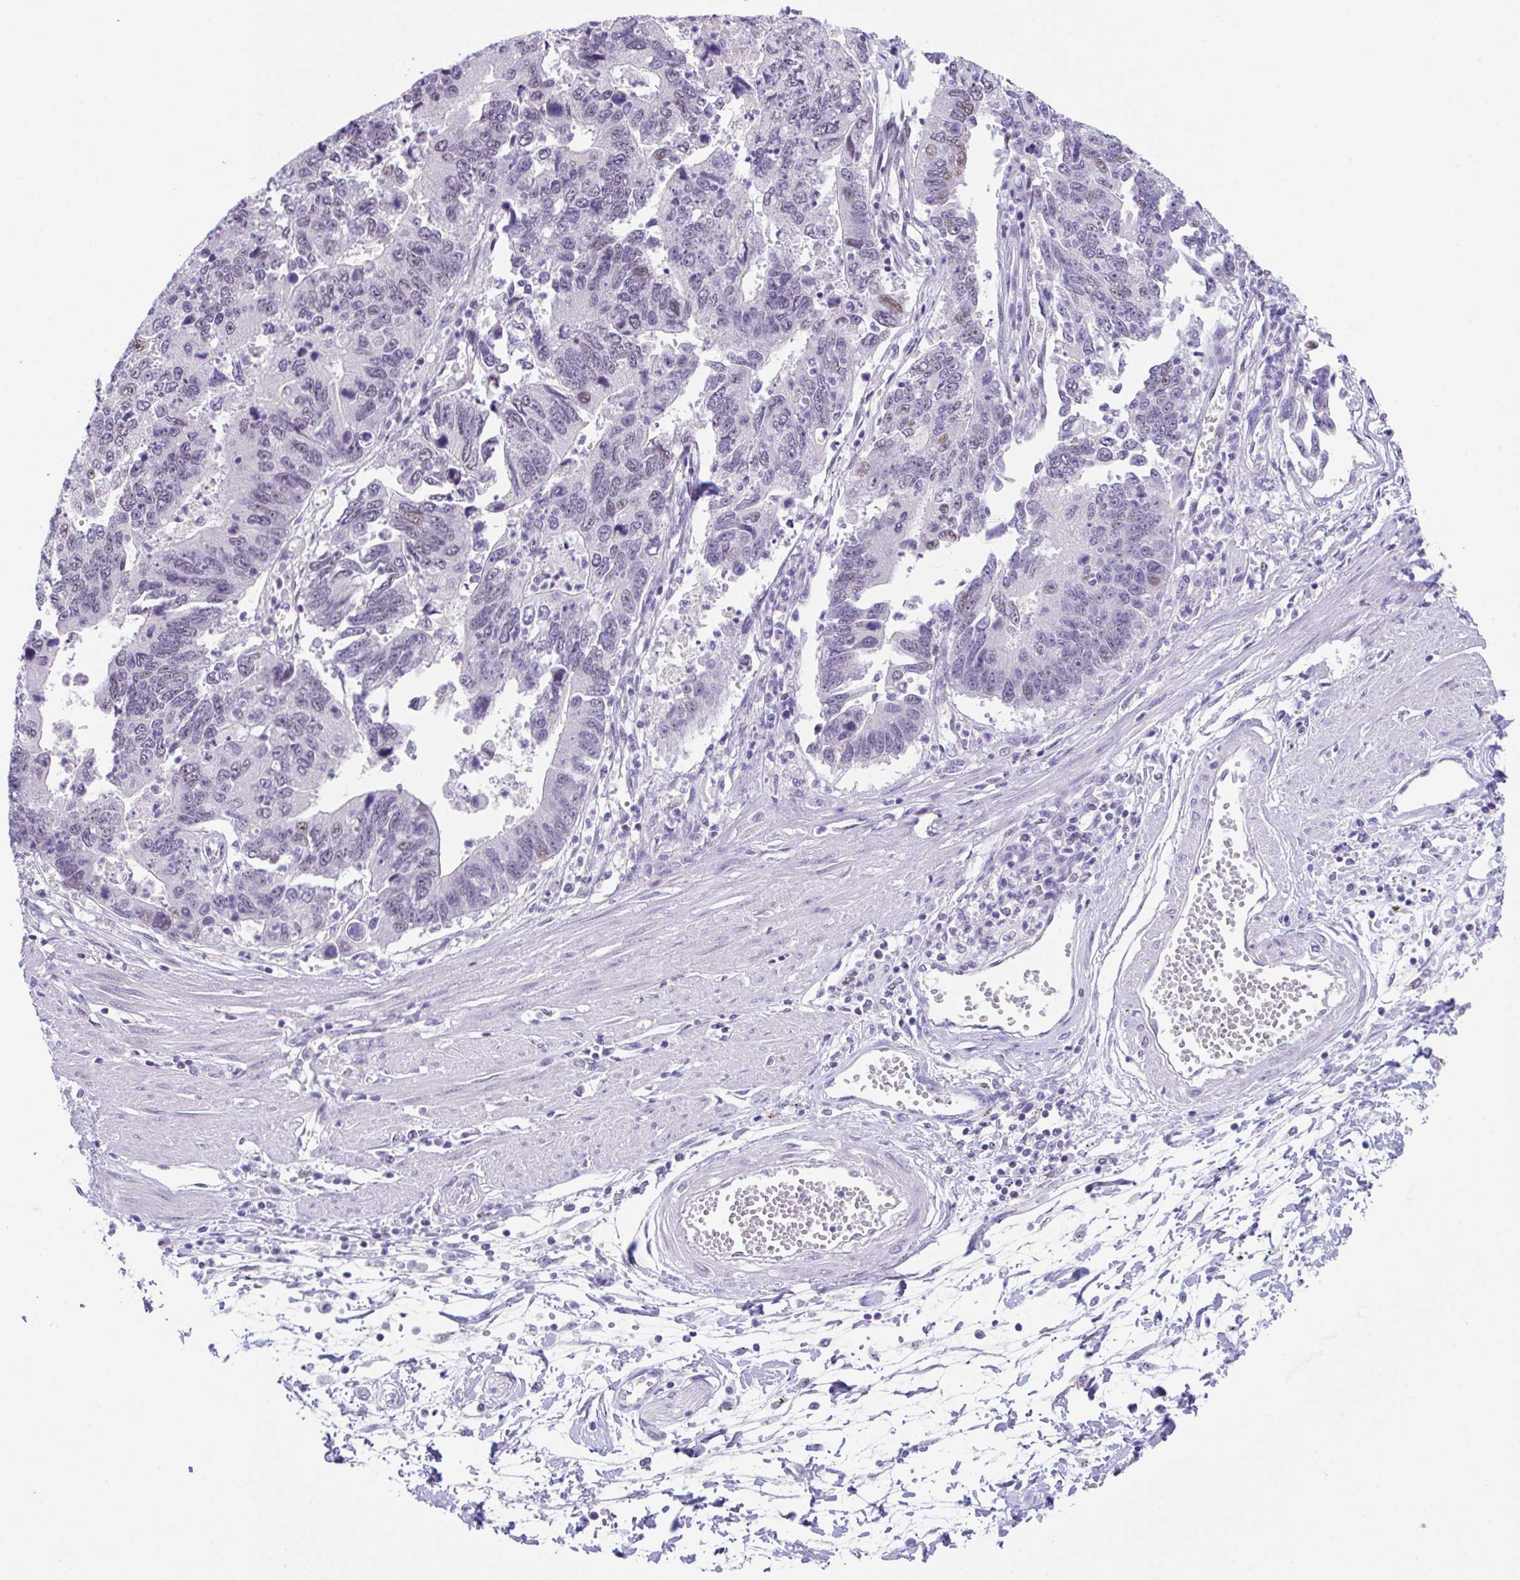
{"staining": {"intensity": "weak", "quantity": "<25%", "location": "nuclear"}, "tissue": "stomach cancer", "cell_type": "Tumor cells", "image_type": "cancer", "snomed": [{"axis": "morphology", "description": "Adenocarcinoma, NOS"}, {"axis": "topography", "description": "Stomach"}], "caption": "Micrograph shows no significant protein positivity in tumor cells of adenocarcinoma (stomach).", "gene": "HACD4", "patient": {"sex": "male", "age": 59}}